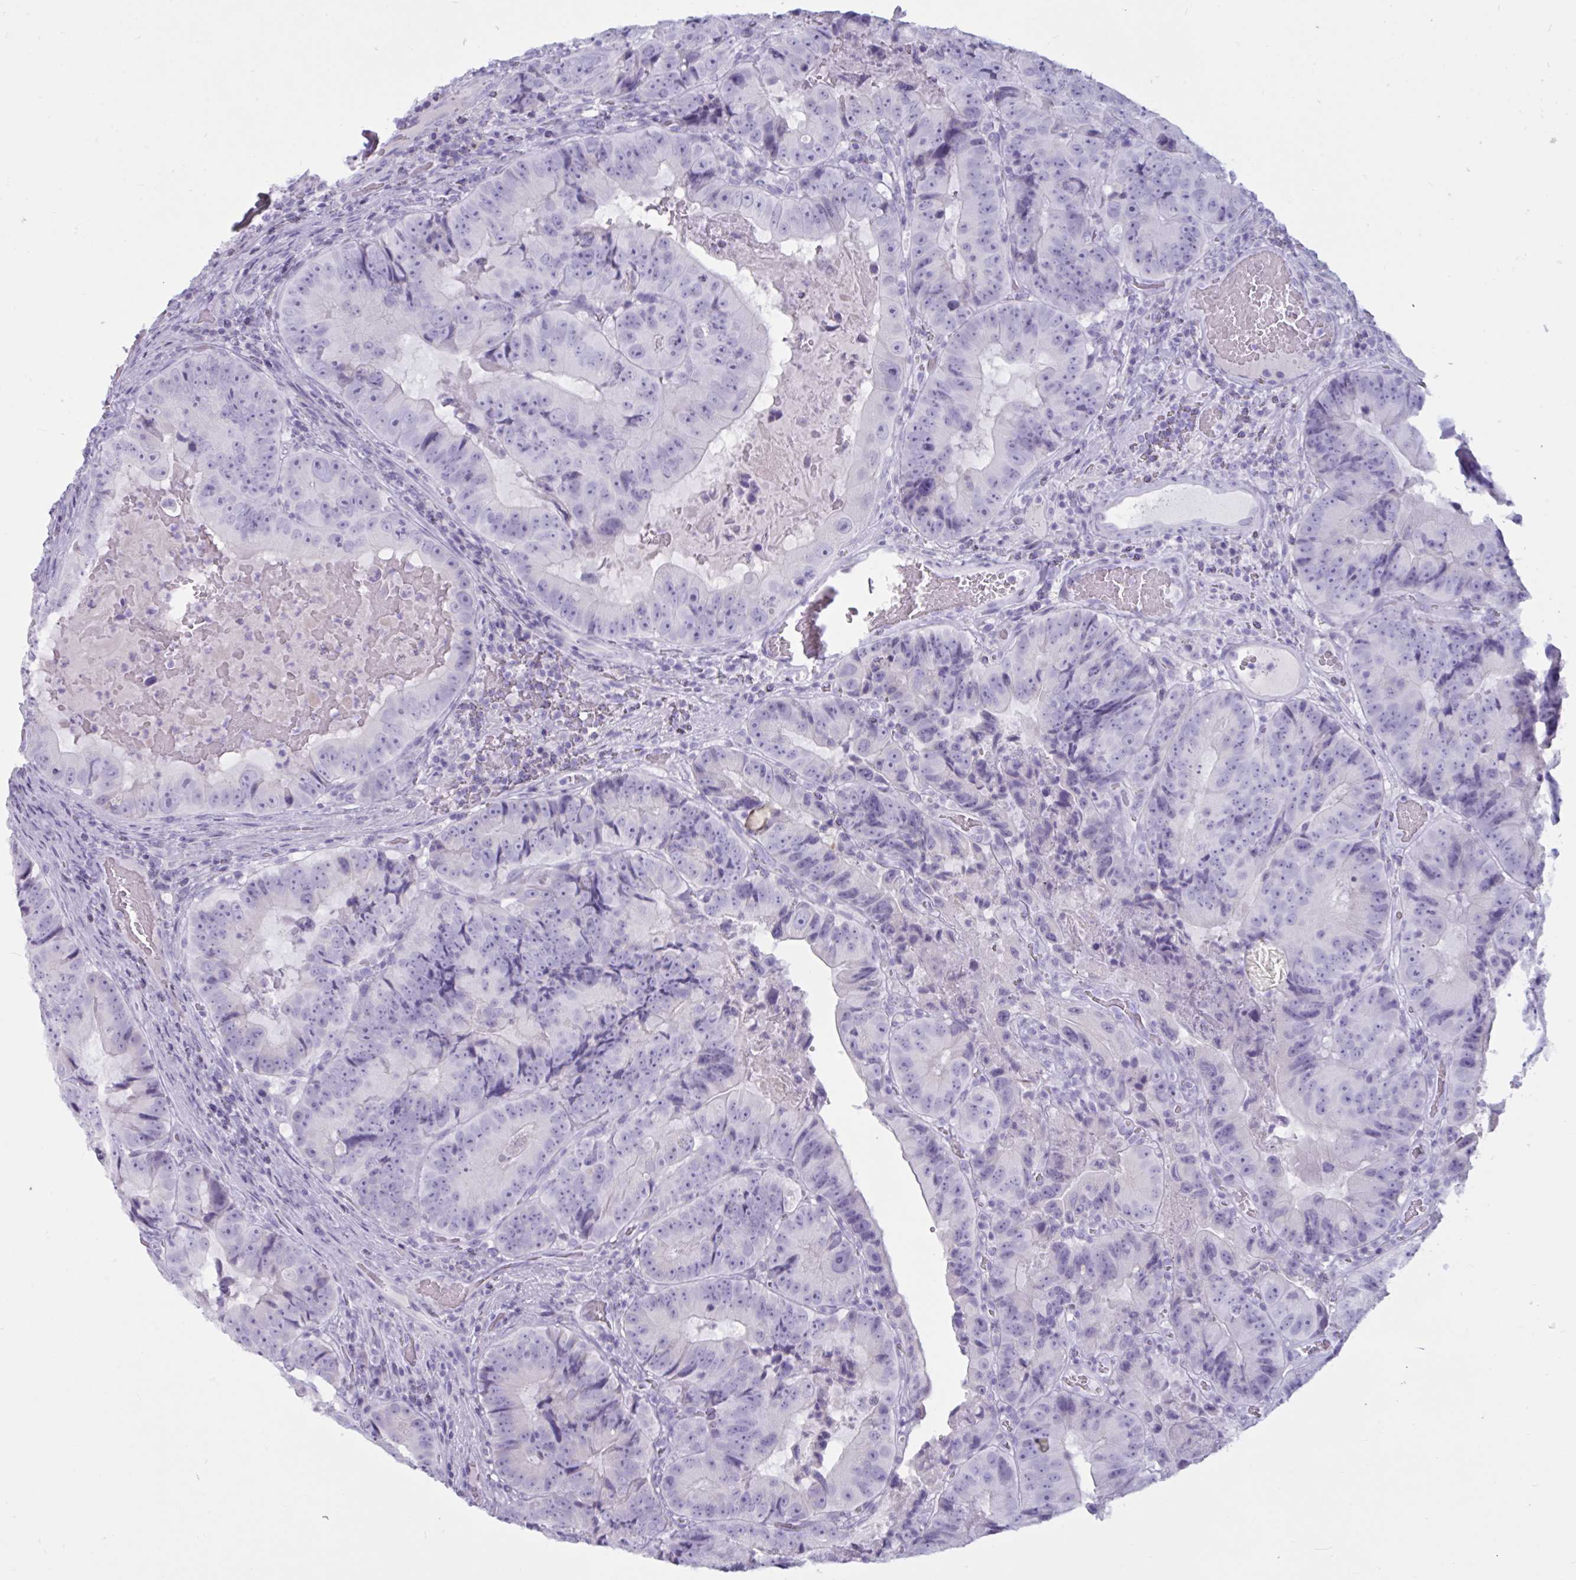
{"staining": {"intensity": "negative", "quantity": "none", "location": "none"}, "tissue": "colorectal cancer", "cell_type": "Tumor cells", "image_type": "cancer", "snomed": [{"axis": "morphology", "description": "Adenocarcinoma, NOS"}, {"axis": "topography", "description": "Colon"}], "caption": "An immunohistochemistry image of colorectal adenocarcinoma is shown. There is no staining in tumor cells of colorectal adenocarcinoma.", "gene": "BBS10", "patient": {"sex": "female", "age": 86}}